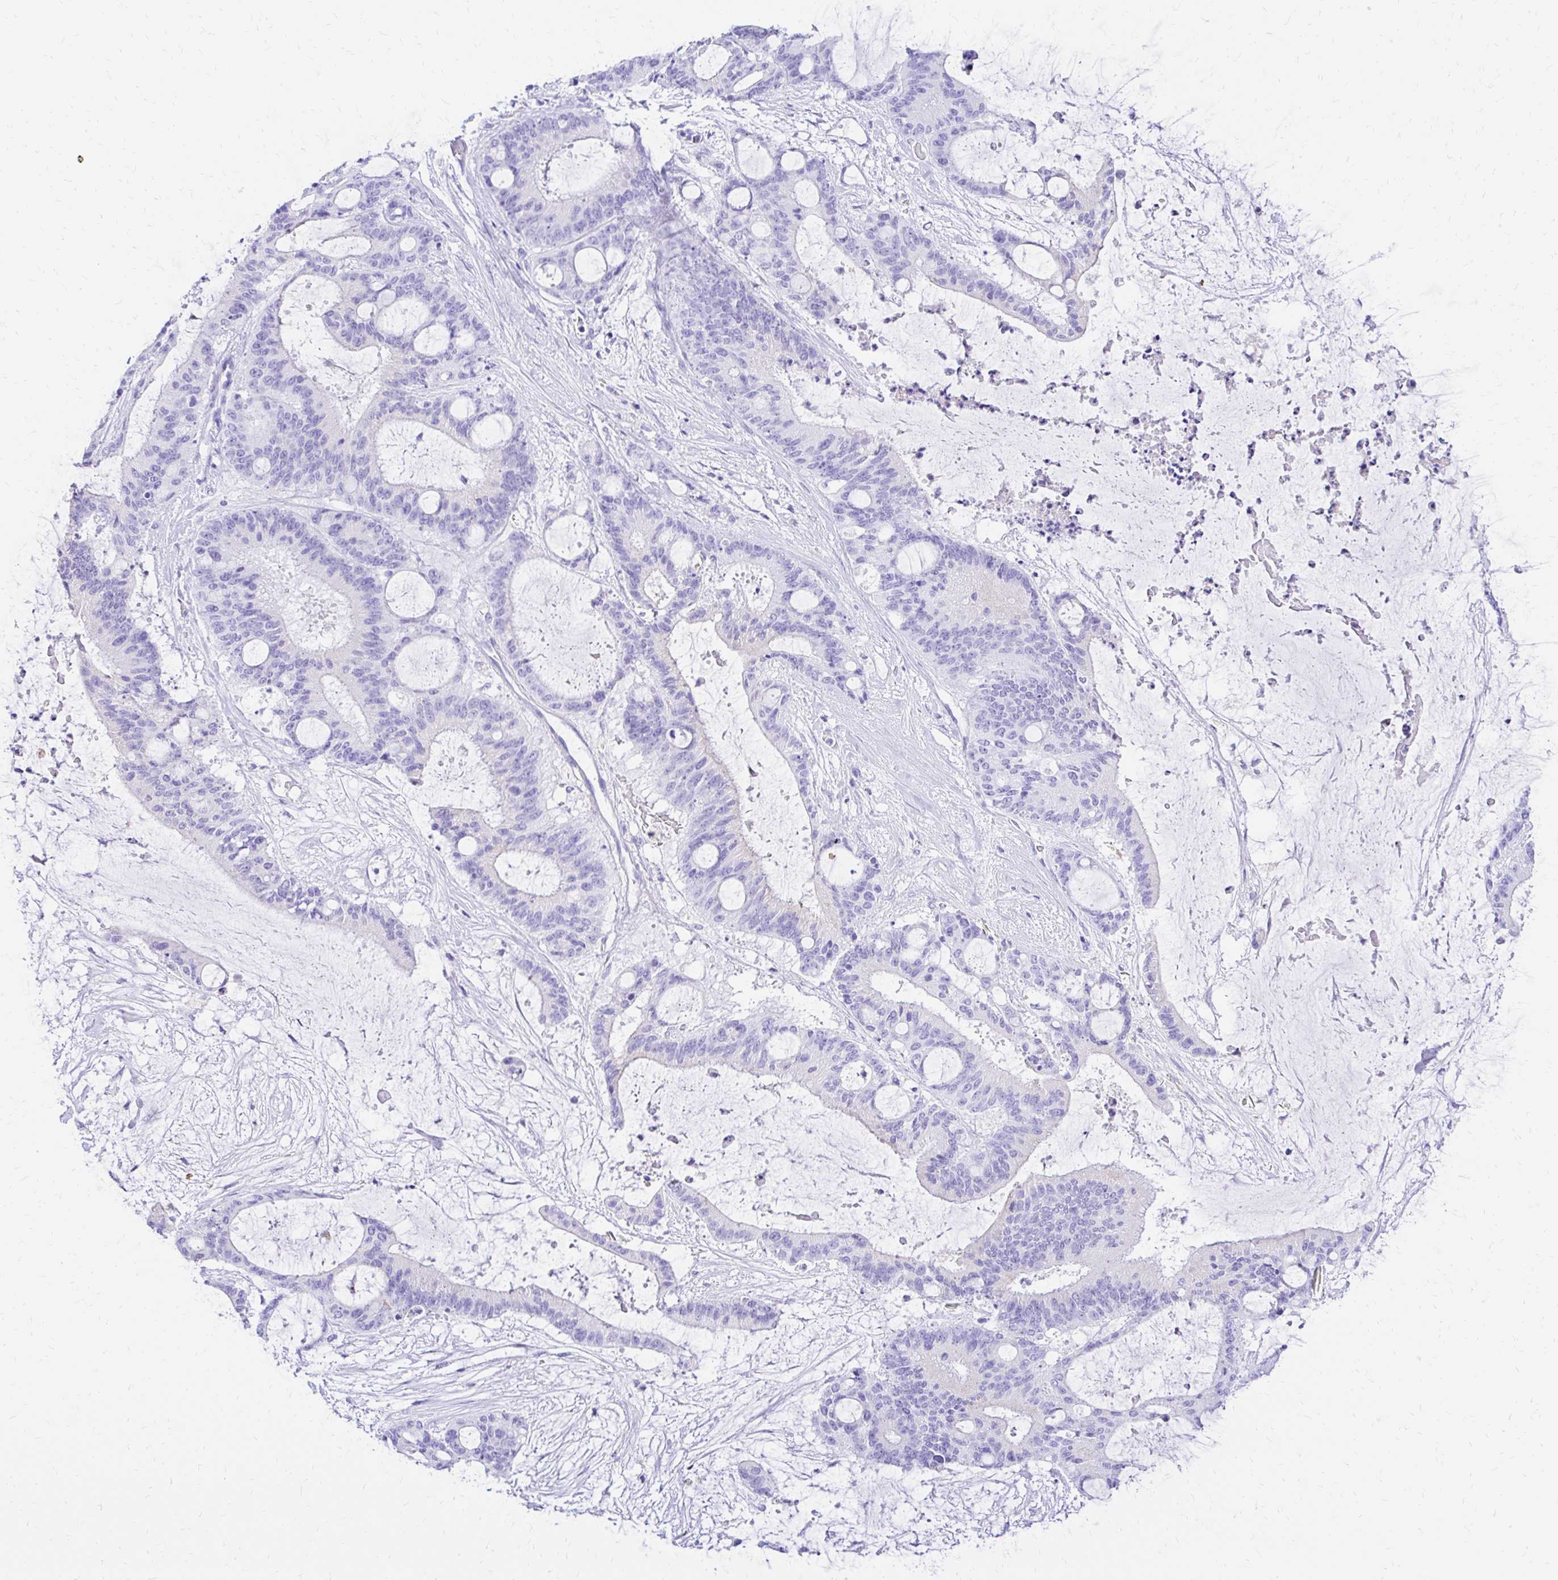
{"staining": {"intensity": "negative", "quantity": "none", "location": "none"}, "tissue": "liver cancer", "cell_type": "Tumor cells", "image_type": "cancer", "snomed": [{"axis": "morphology", "description": "Normal tissue, NOS"}, {"axis": "morphology", "description": "Cholangiocarcinoma"}, {"axis": "topography", "description": "Liver"}, {"axis": "topography", "description": "Peripheral nerve tissue"}], "caption": "Histopathology image shows no significant protein staining in tumor cells of liver cancer.", "gene": "S100G", "patient": {"sex": "female", "age": 73}}